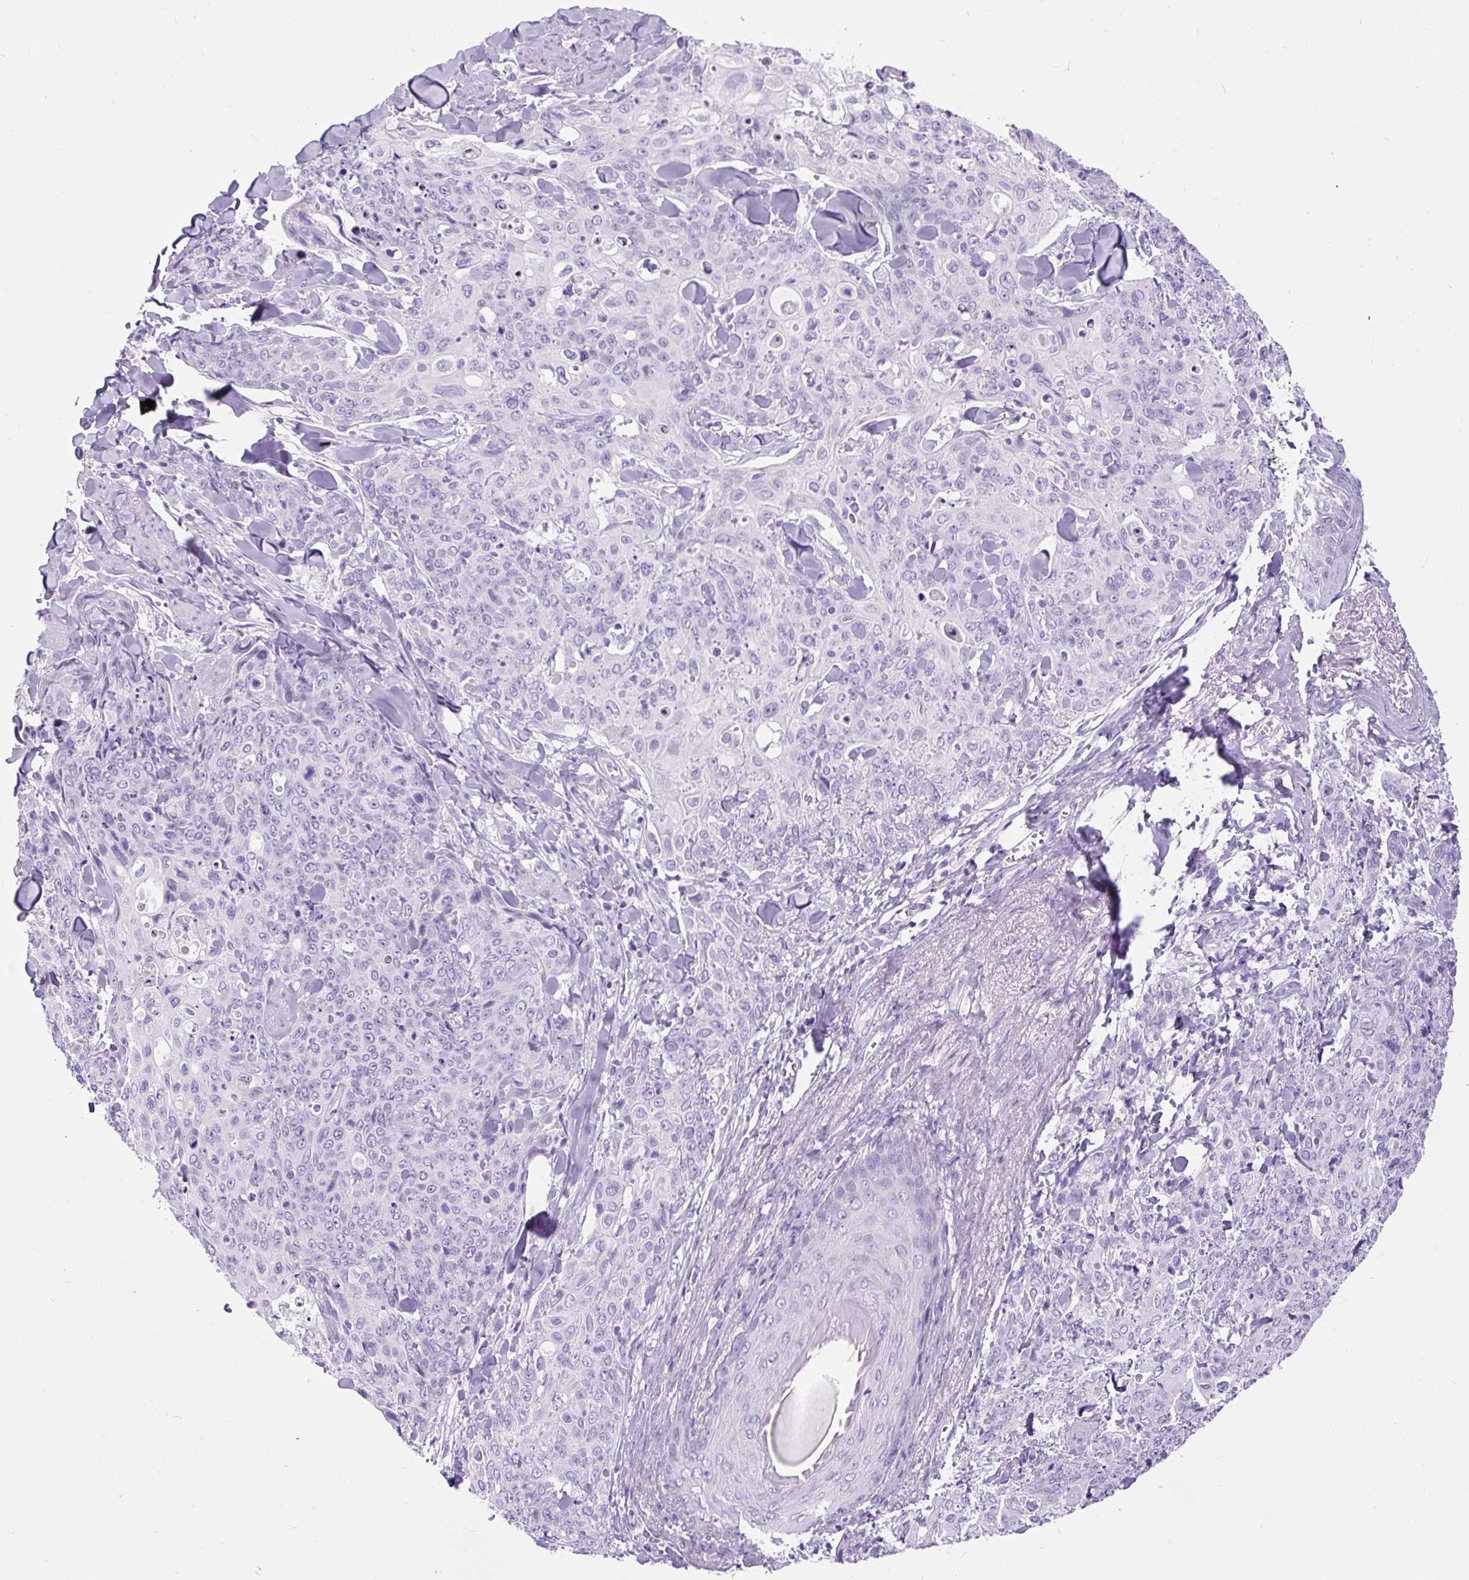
{"staining": {"intensity": "negative", "quantity": "none", "location": "none"}, "tissue": "skin cancer", "cell_type": "Tumor cells", "image_type": "cancer", "snomed": [{"axis": "morphology", "description": "Squamous cell carcinoma, NOS"}, {"axis": "topography", "description": "Skin"}, {"axis": "topography", "description": "Vulva"}], "caption": "High power microscopy micrograph of an immunohistochemistry (IHC) micrograph of skin squamous cell carcinoma, revealing no significant staining in tumor cells.", "gene": "UPP1", "patient": {"sex": "female", "age": 85}}